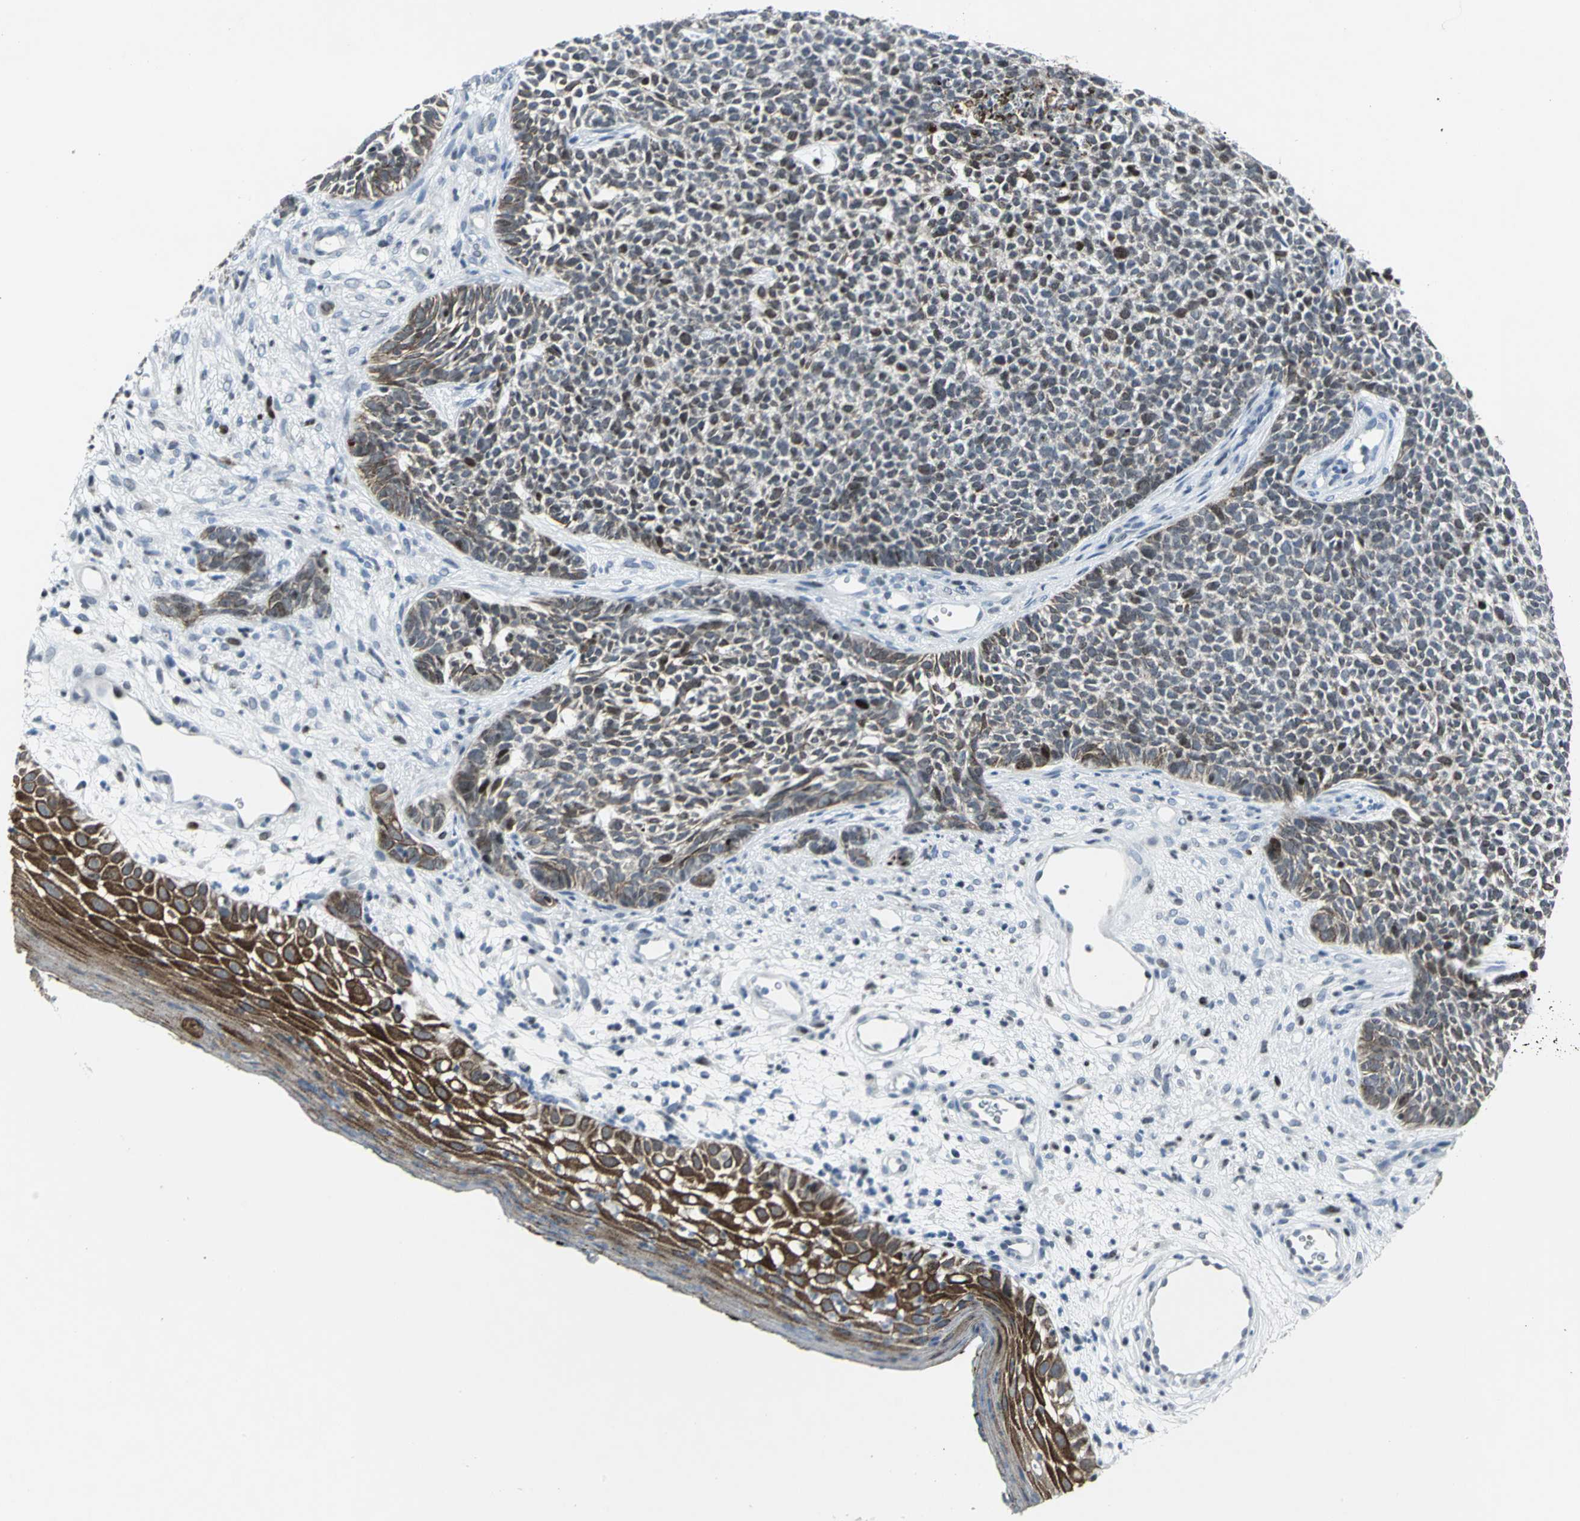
{"staining": {"intensity": "weak", "quantity": "25%-75%", "location": "cytoplasmic/membranous"}, "tissue": "skin cancer", "cell_type": "Tumor cells", "image_type": "cancer", "snomed": [{"axis": "morphology", "description": "Basal cell carcinoma"}, {"axis": "topography", "description": "Skin"}], "caption": "About 25%-75% of tumor cells in skin basal cell carcinoma show weak cytoplasmic/membranous protein expression as visualized by brown immunohistochemical staining.", "gene": "RPA1", "patient": {"sex": "female", "age": 84}}